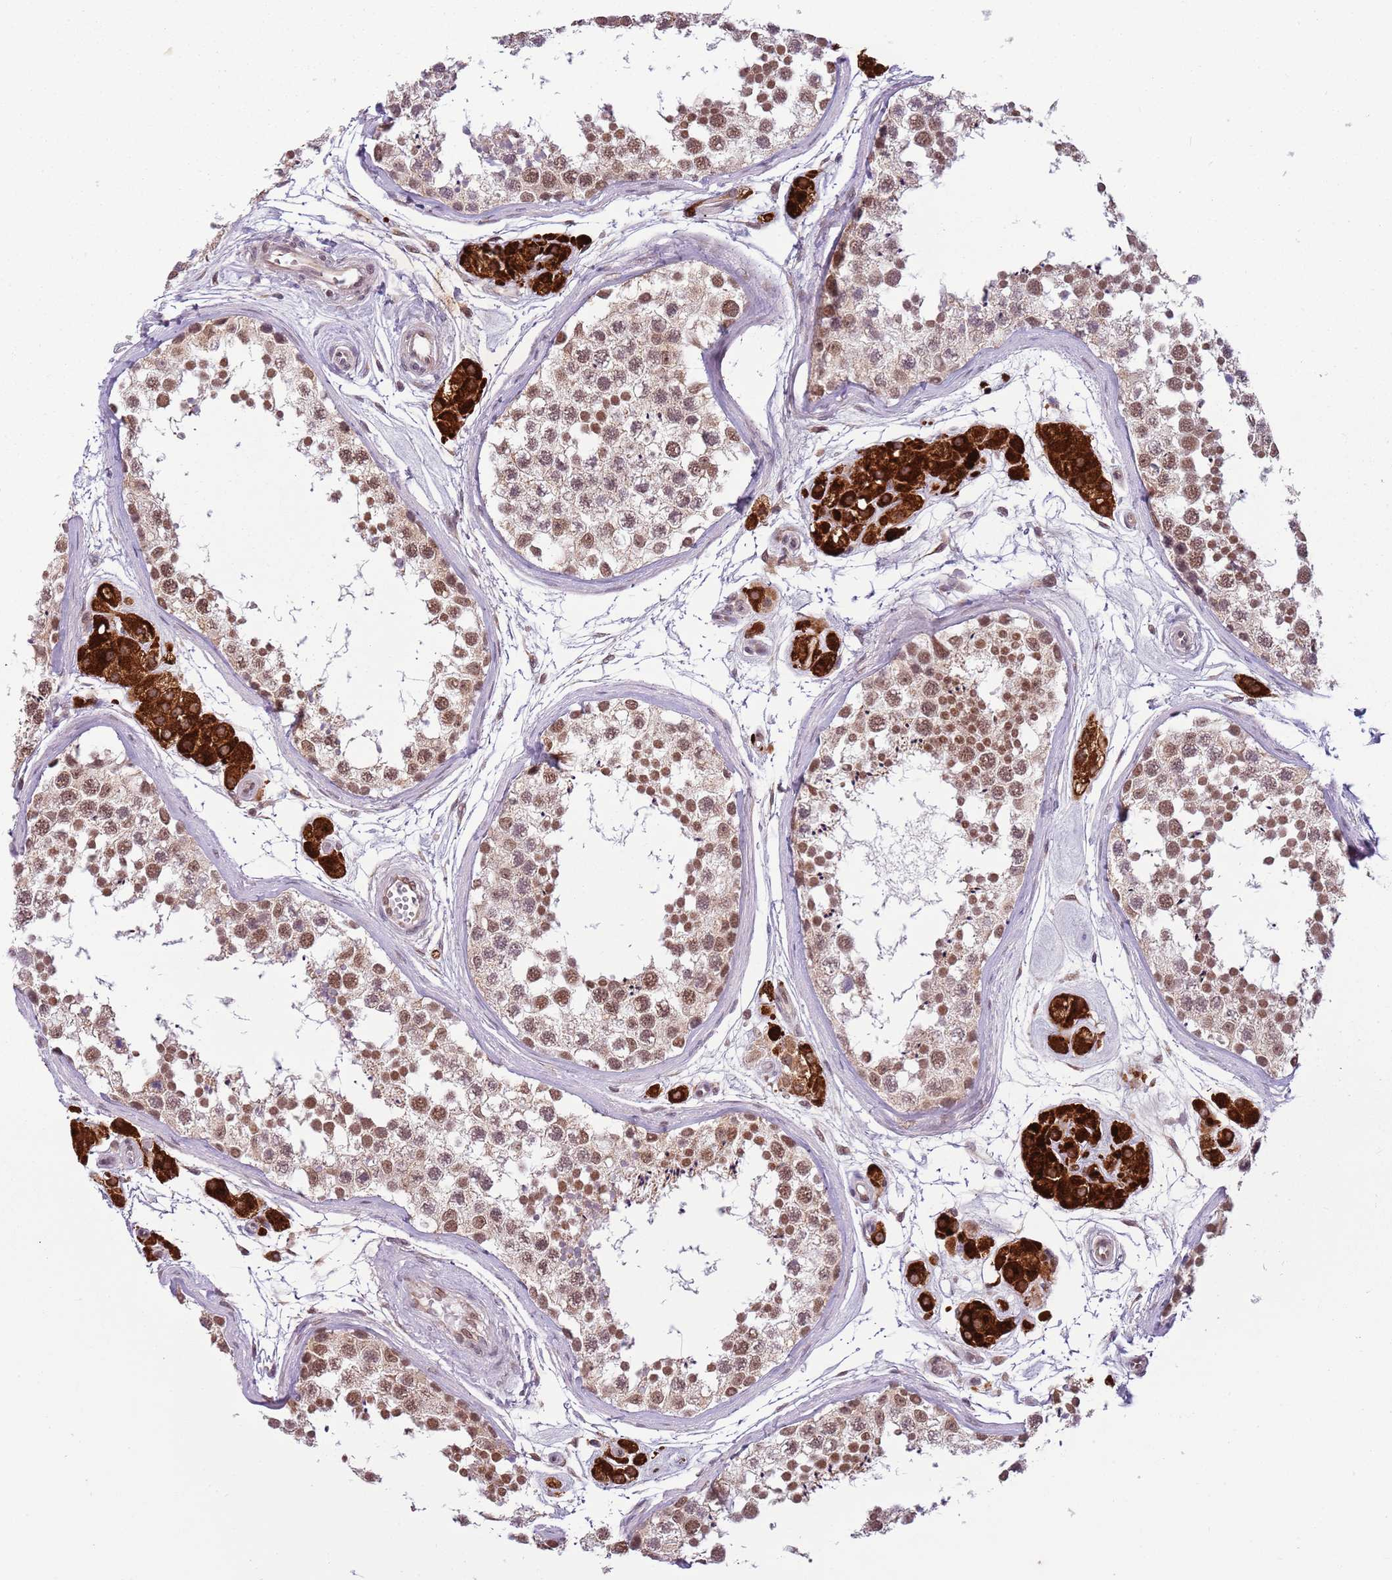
{"staining": {"intensity": "moderate", "quantity": ">75%", "location": "nuclear"}, "tissue": "testis", "cell_type": "Cells in seminiferous ducts", "image_type": "normal", "snomed": [{"axis": "morphology", "description": "Normal tissue, NOS"}, {"axis": "topography", "description": "Testis"}], "caption": "High-power microscopy captured an immunohistochemistry photomicrograph of normal testis, revealing moderate nuclear positivity in approximately >75% of cells in seminiferous ducts.", "gene": "FAM120AOS", "patient": {"sex": "male", "age": 56}}